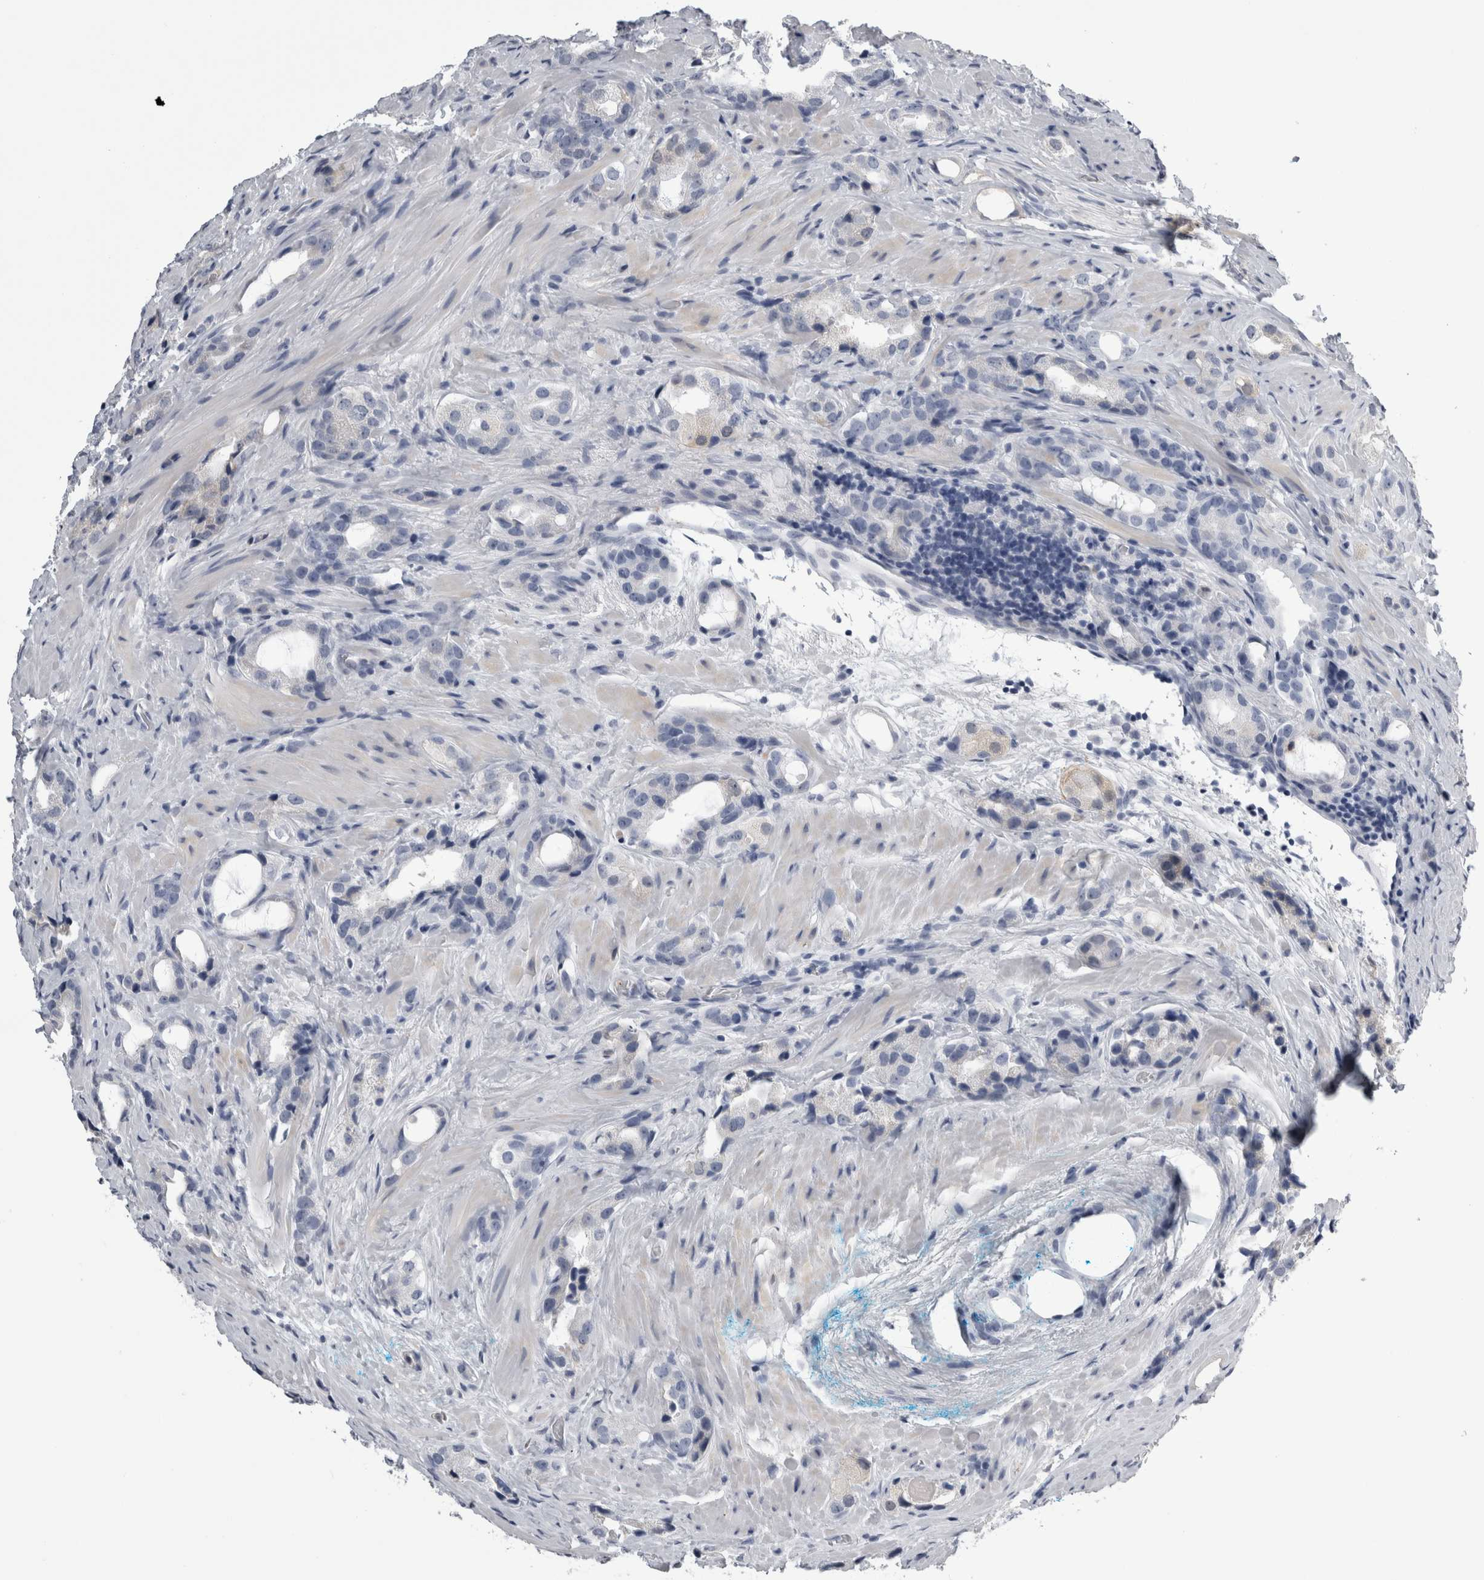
{"staining": {"intensity": "negative", "quantity": "none", "location": "none"}, "tissue": "prostate cancer", "cell_type": "Tumor cells", "image_type": "cancer", "snomed": [{"axis": "morphology", "description": "Adenocarcinoma, High grade"}, {"axis": "topography", "description": "Prostate"}], "caption": "This photomicrograph is of prostate cancer (high-grade adenocarcinoma) stained with immunohistochemistry (IHC) to label a protein in brown with the nuclei are counter-stained blue. There is no staining in tumor cells. (Stains: DAB (3,3'-diaminobenzidine) IHC with hematoxylin counter stain, Microscopy: brightfield microscopy at high magnification).", "gene": "ALDH8A1", "patient": {"sex": "male", "age": 63}}